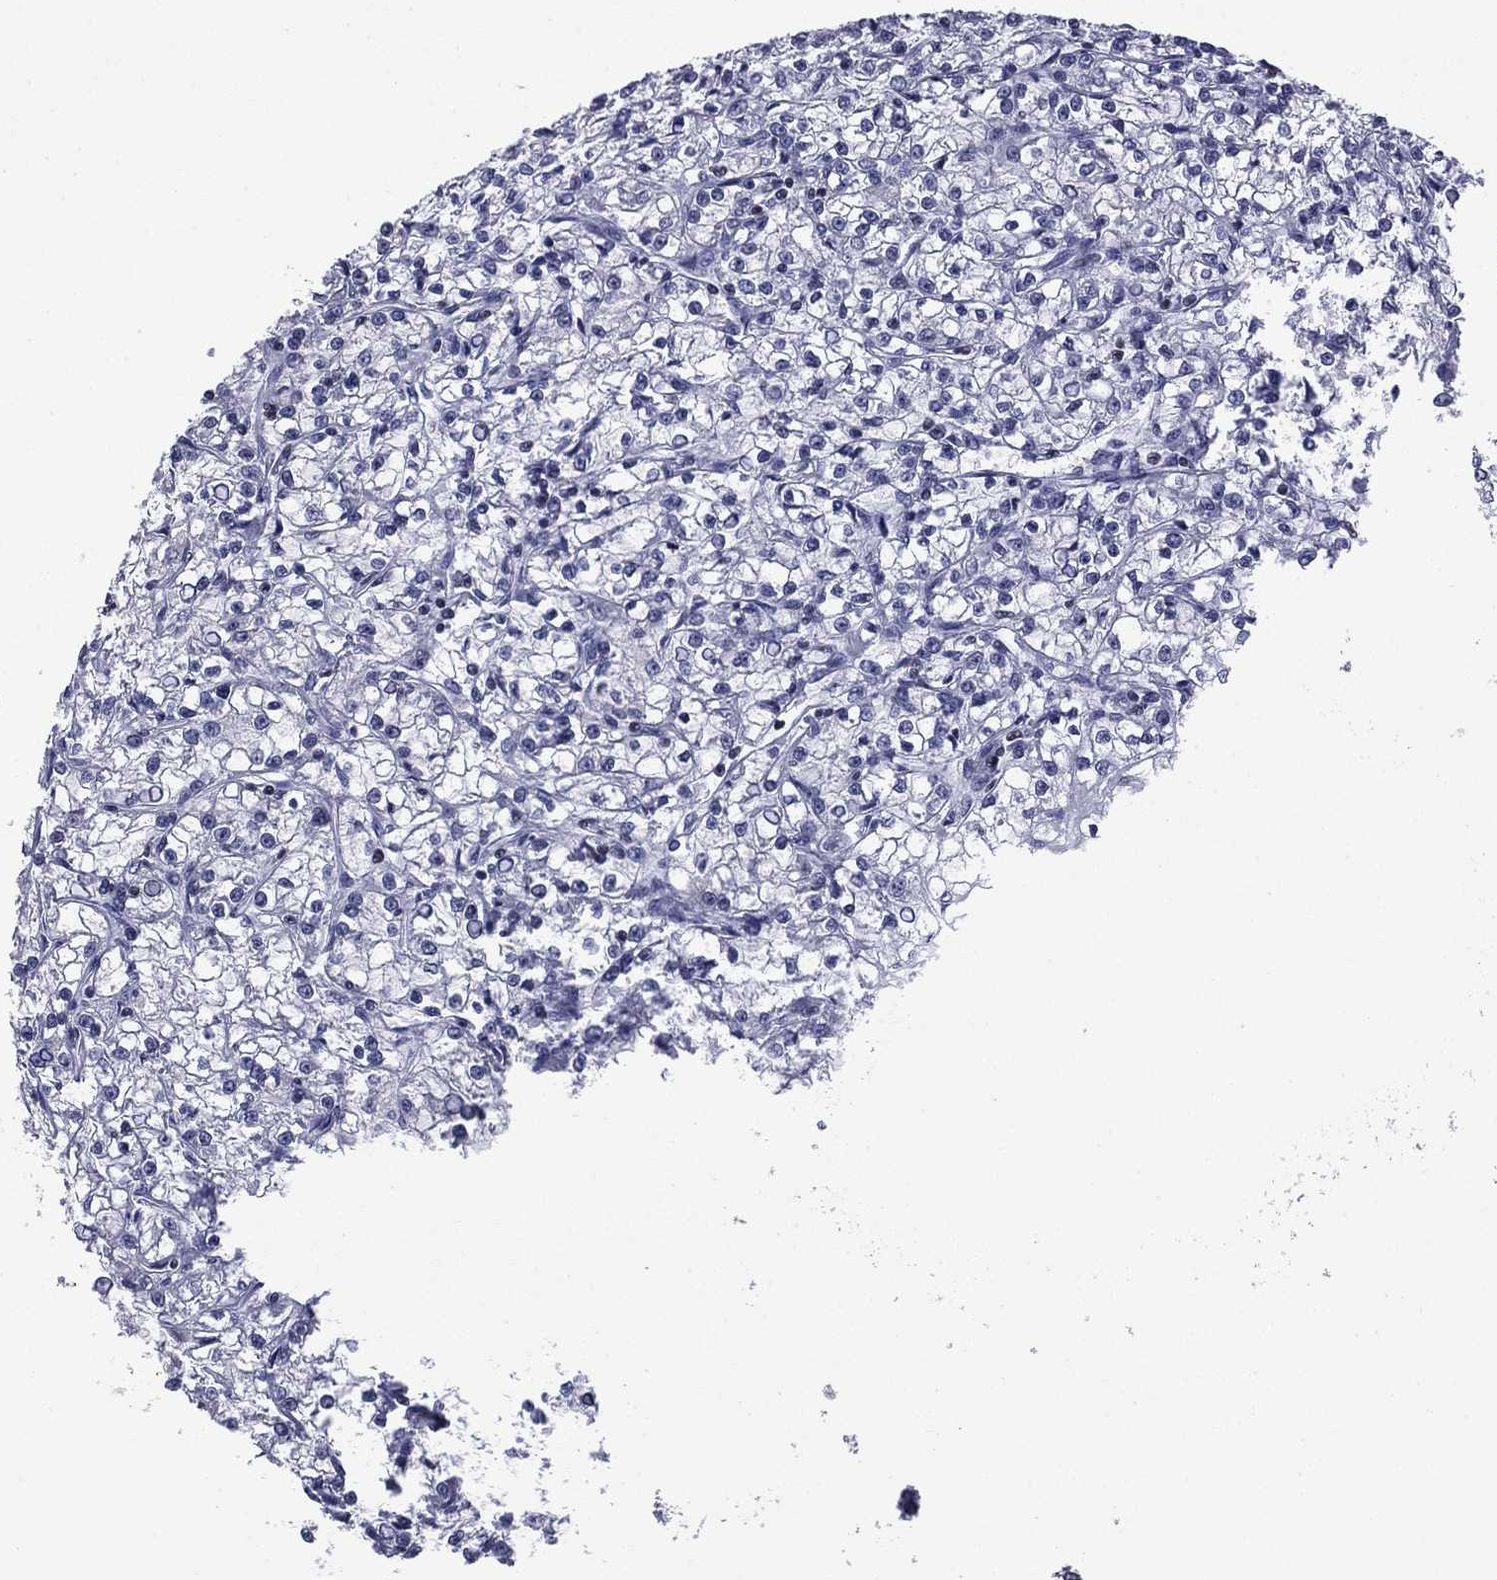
{"staining": {"intensity": "negative", "quantity": "none", "location": "none"}, "tissue": "renal cancer", "cell_type": "Tumor cells", "image_type": "cancer", "snomed": [{"axis": "morphology", "description": "Adenocarcinoma, NOS"}, {"axis": "topography", "description": "Kidney"}], "caption": "Immunohistochemistry image of neoplastic tissue: renal cancer (adenocarcinoma) stained with DAB shows no significant protein expression in tumor cells.", "gene": "IKZF3", "patient": {"sex": "female", "age": 59}}